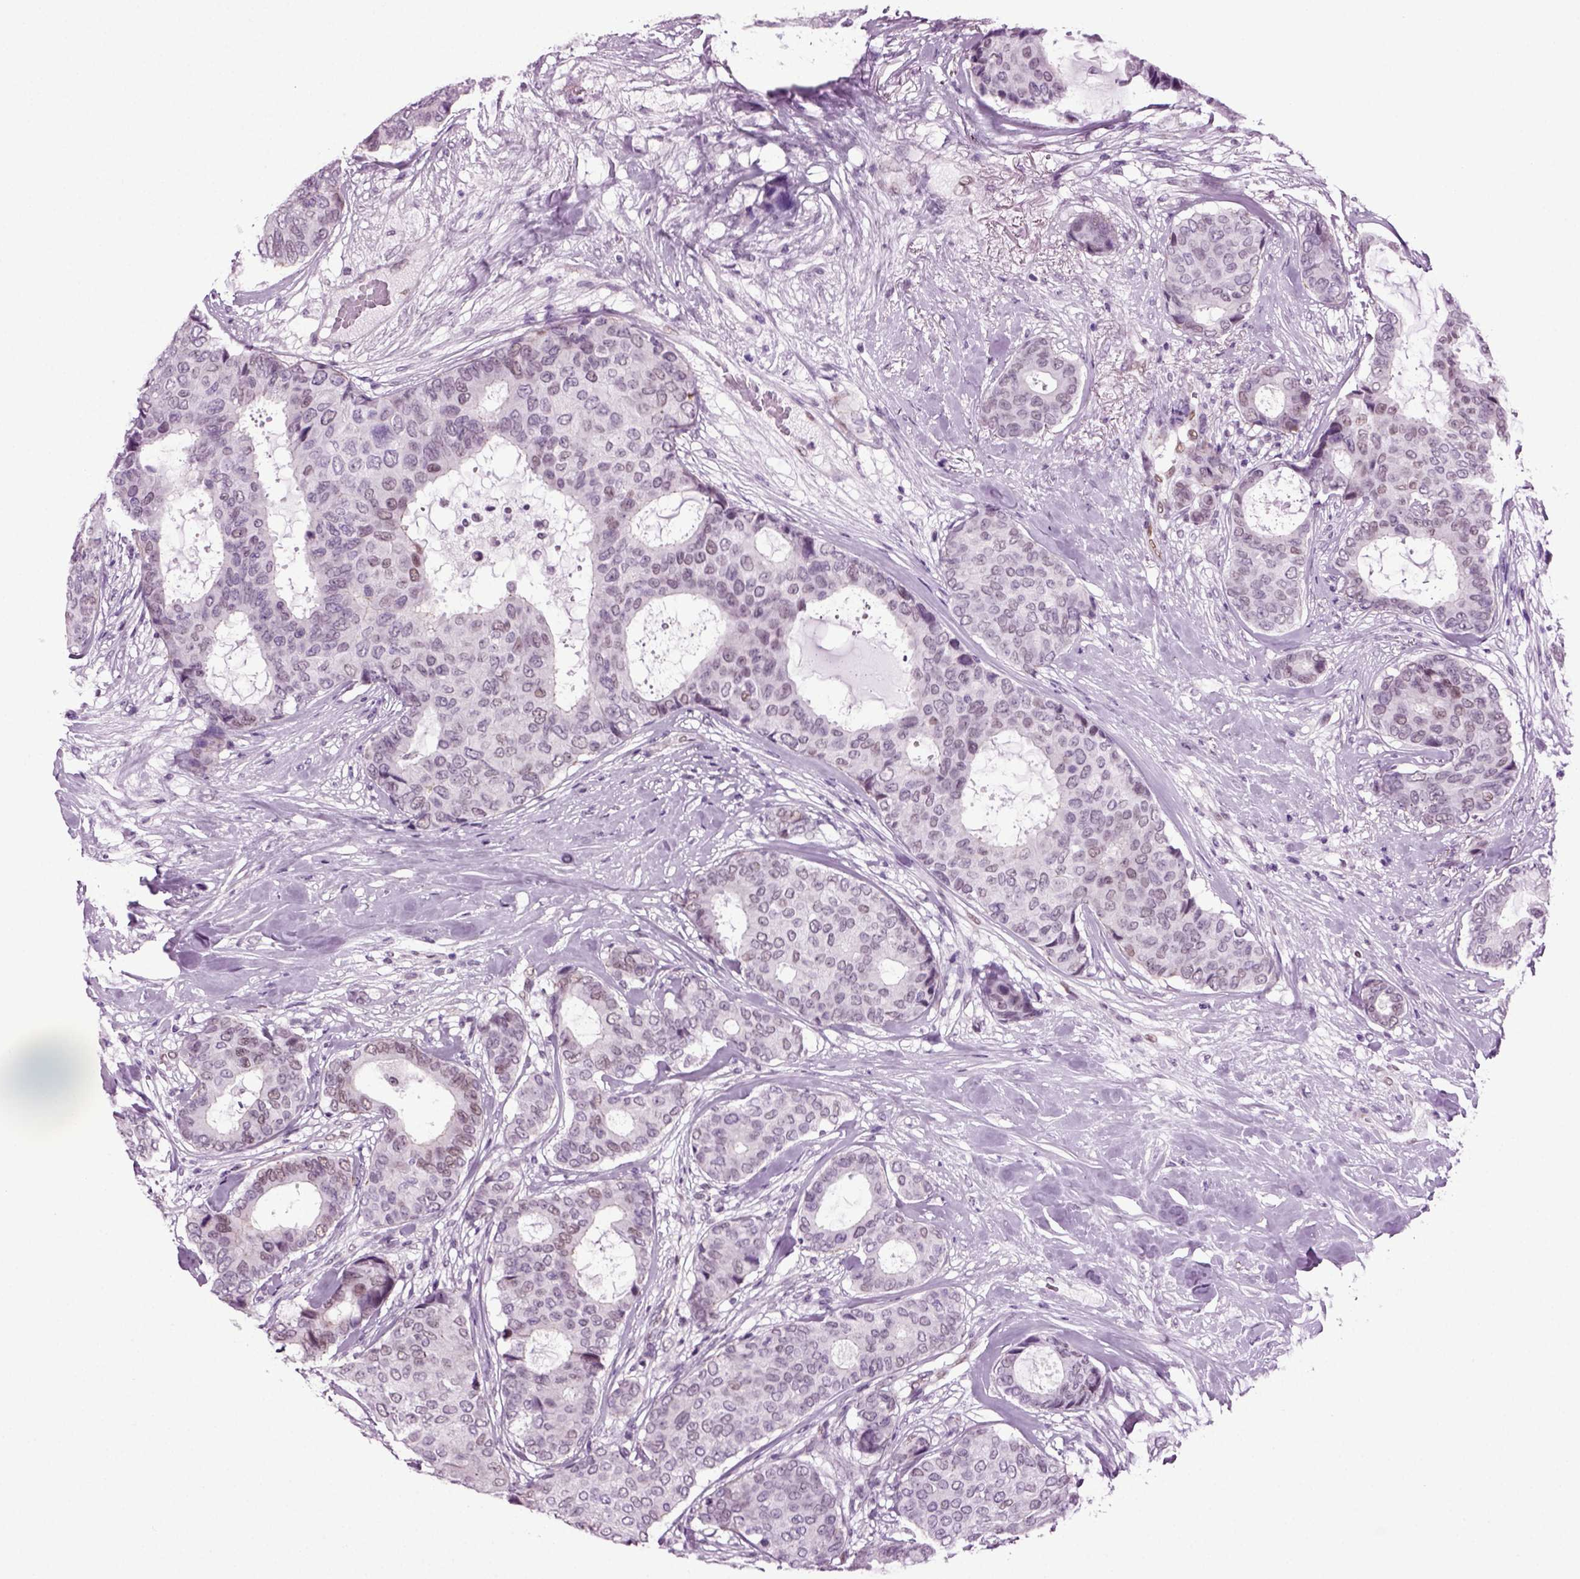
{"staining": {"intensity": "weak", "quantity": "<25%", "location": "nuclear"}, "tissue": "breast cancer", "cell_type": "Tumor cells", "image_type": "cancer", "snomed": [{"axis": "morphology", "description": "Duct carcinoma"}, {"axis": "topography", "description": "Breast"}], "caption": "Tumor cells show no significant protein expression in breast cancer (infiltrating ductal carcinoma).", "gene": "RFX3", "patient": {"sex": "female", "age": 75}}